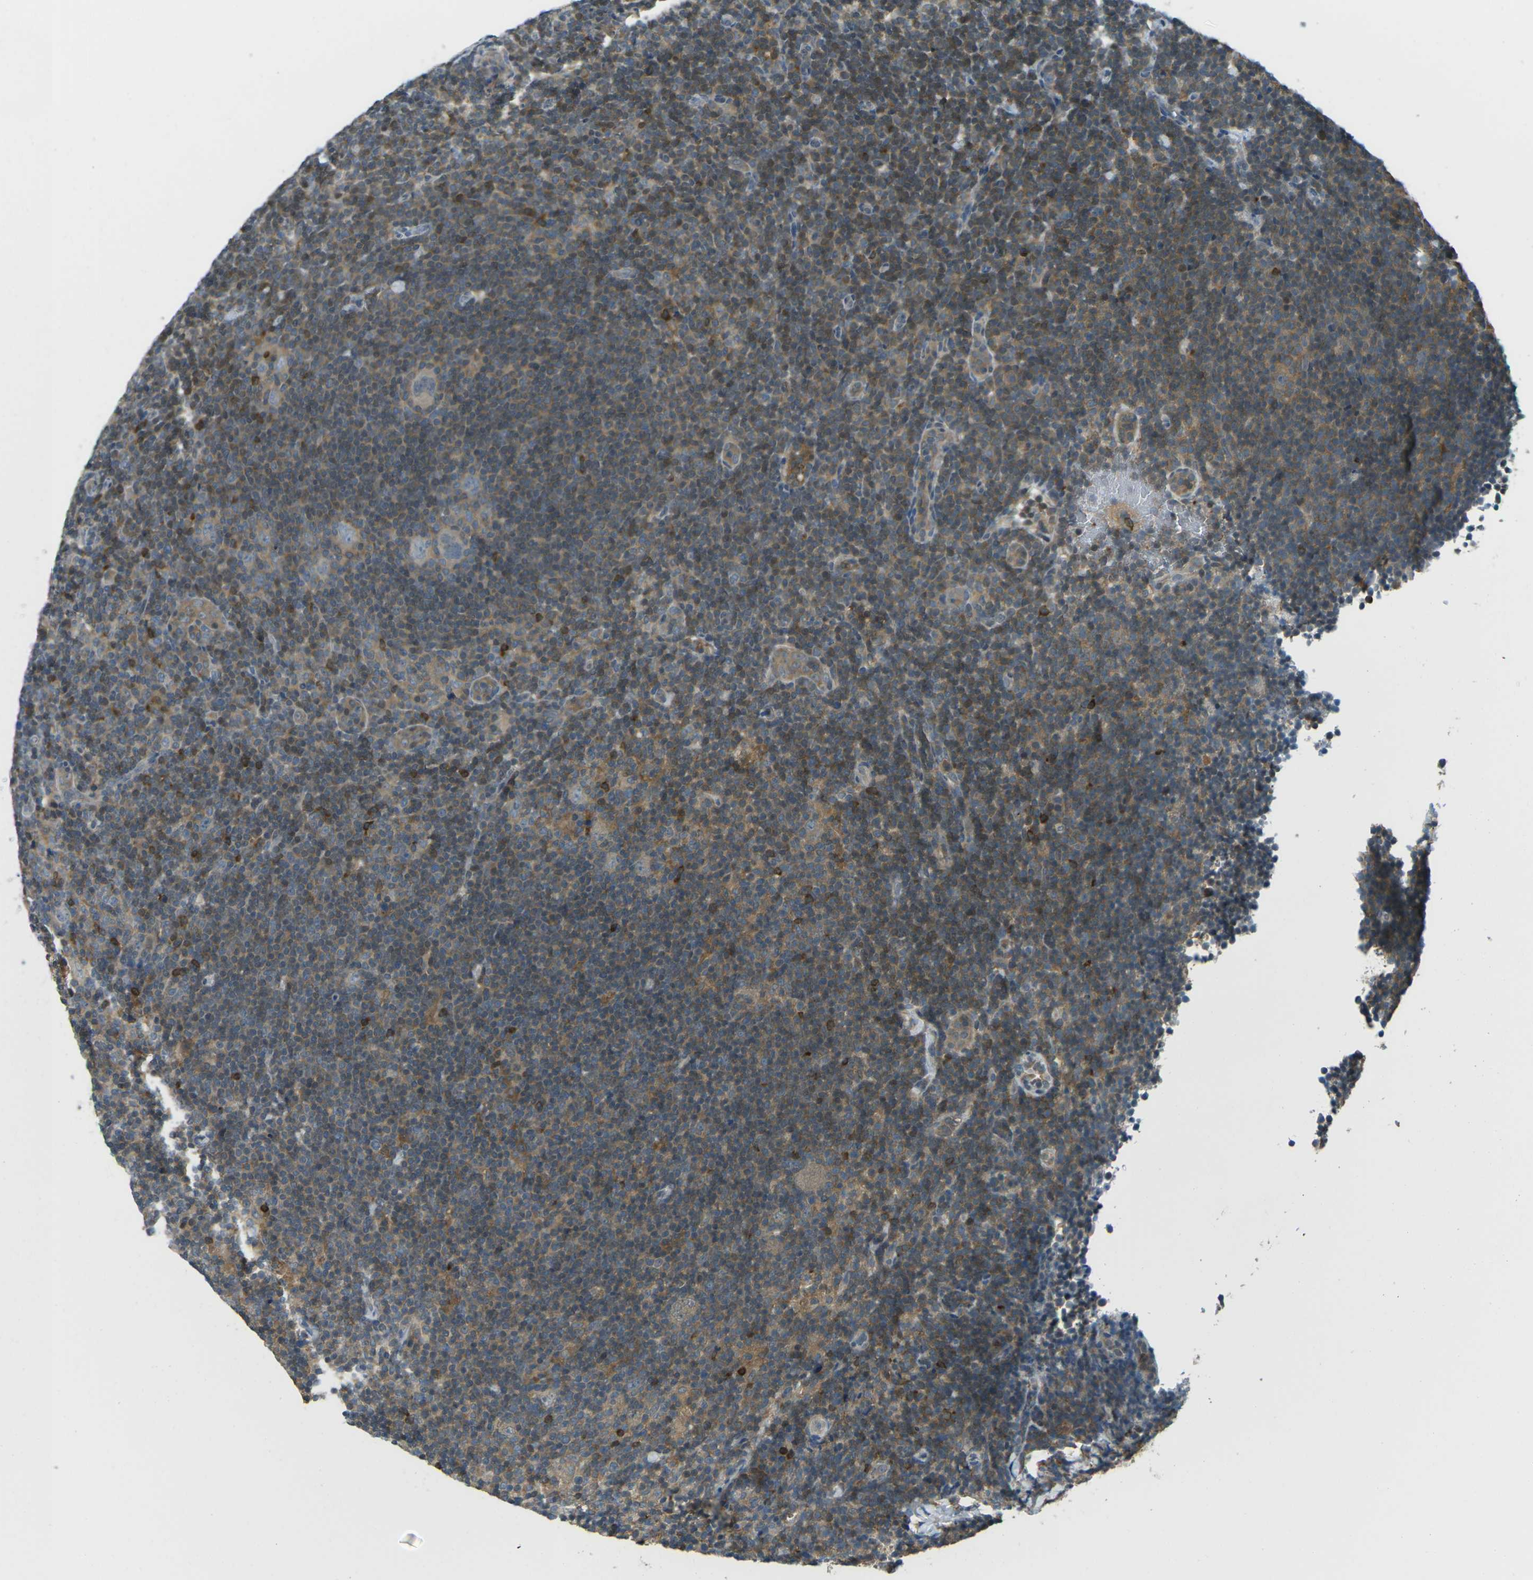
{"staining": {"intensity": "weak", "quantity": "<25%", "location": "cytoplasmic/membranous"}, "tissue": "lymphoma", "cell_type": "Tumor cells", "image_type": "cancer", "snomed": [{"axis": "morphology", "description": "Hodgkin's disease, NOS"}, {"axis": "topography", "description": "Lymph node"}], "caption": "DAB immunohistochemical staining of lymphoma displays no significant staining in tumor cells.", "gene": "PIEZO2", "patient": {"sex": "female", "age": 57}}